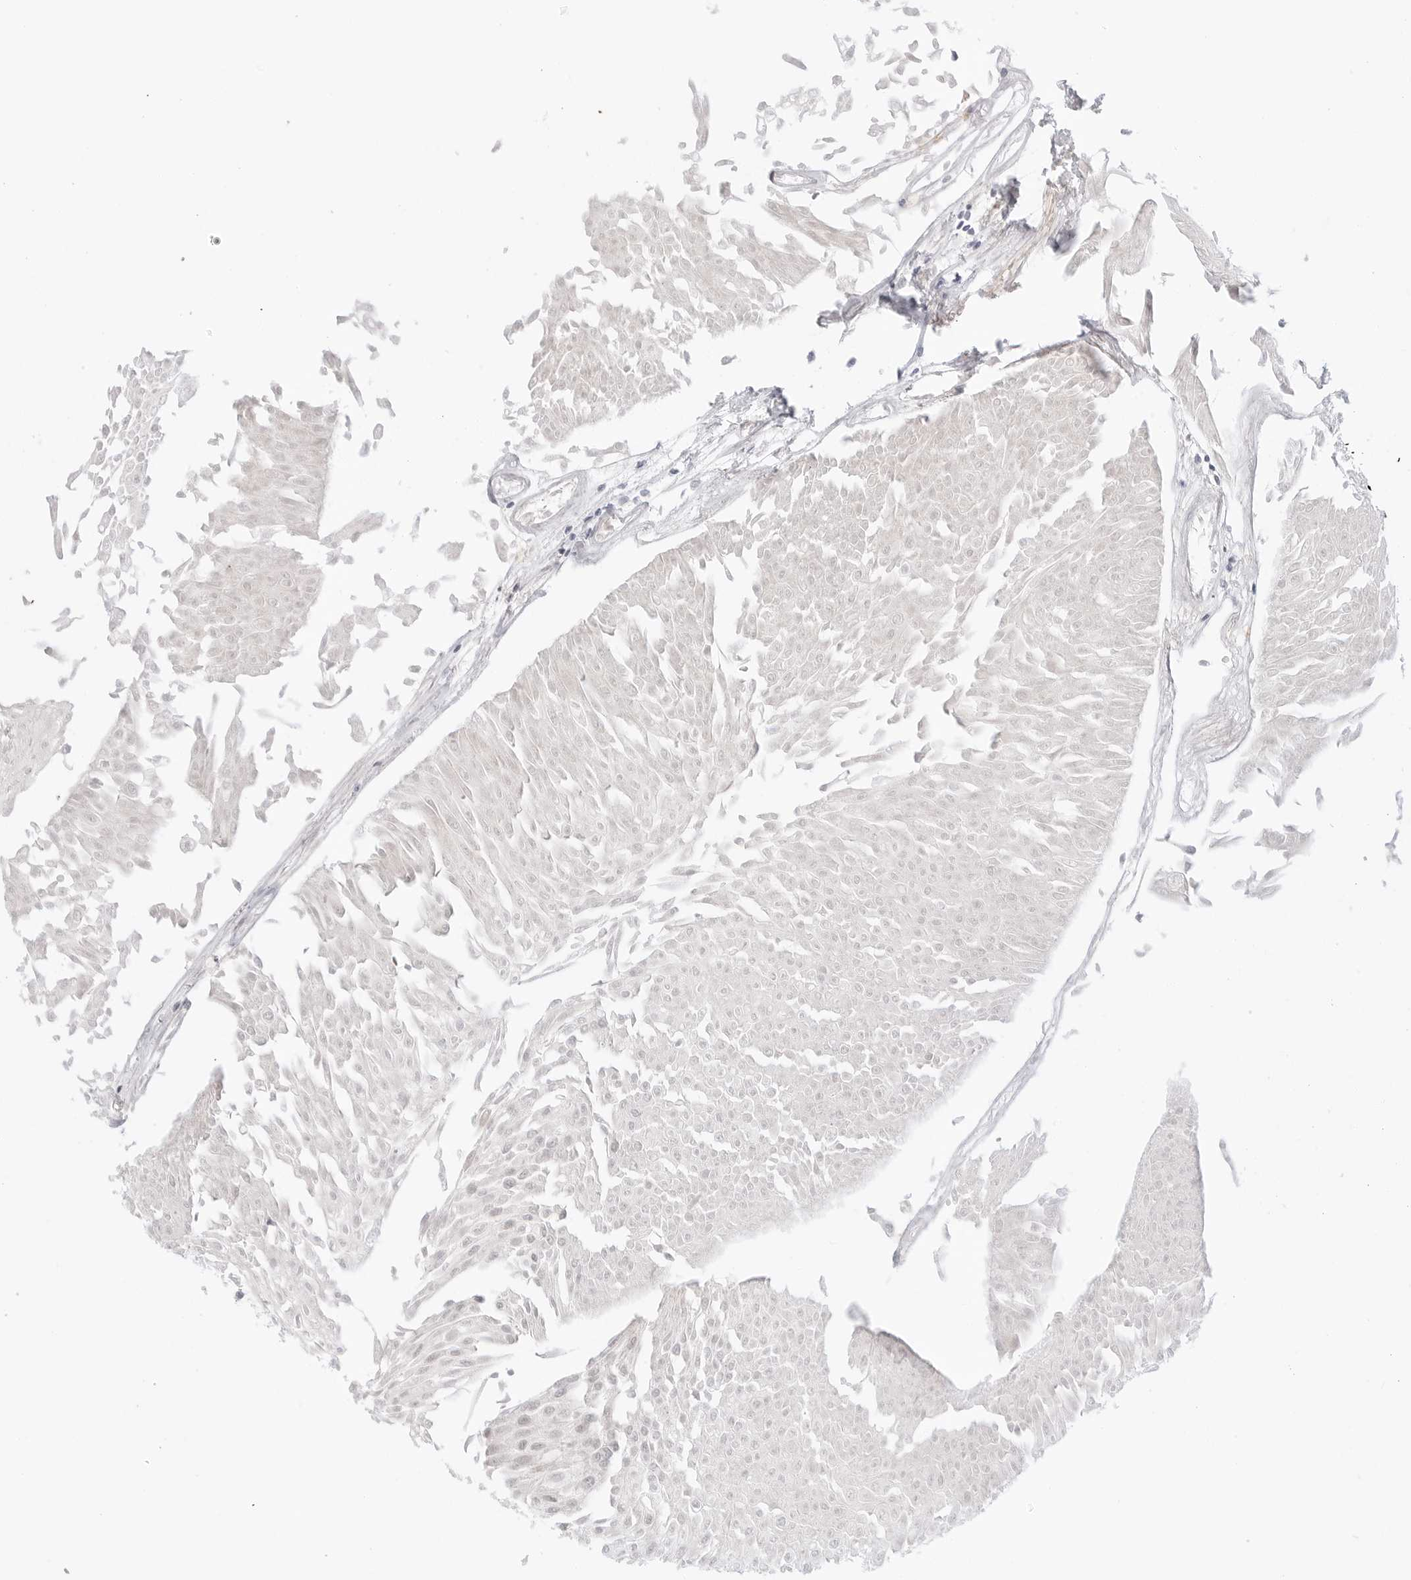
{"staining": {"intensity": "negative", "quantity": "none", "location": "none"}, "tissue": "urothelial cancer", "cell_type": "Tumor cells", "image_type": "cancer", "snomed": [{"axis": "morphology", "description": "Urothelial carcinoma, Low grade"}, {"axis": "topography", "description": "Urinary bladder"}], "caption": "High magnification brightfield microscopy of low-grade urothelial carcinoma stained with DAB (brown) and counterstained with hematoxylin (blue): tumor cells show no significant staining. (DAB IHC with hematoxylin counter stain).", "gene": "HIPK3", "patient": {"sex": "male", "age": 67}}